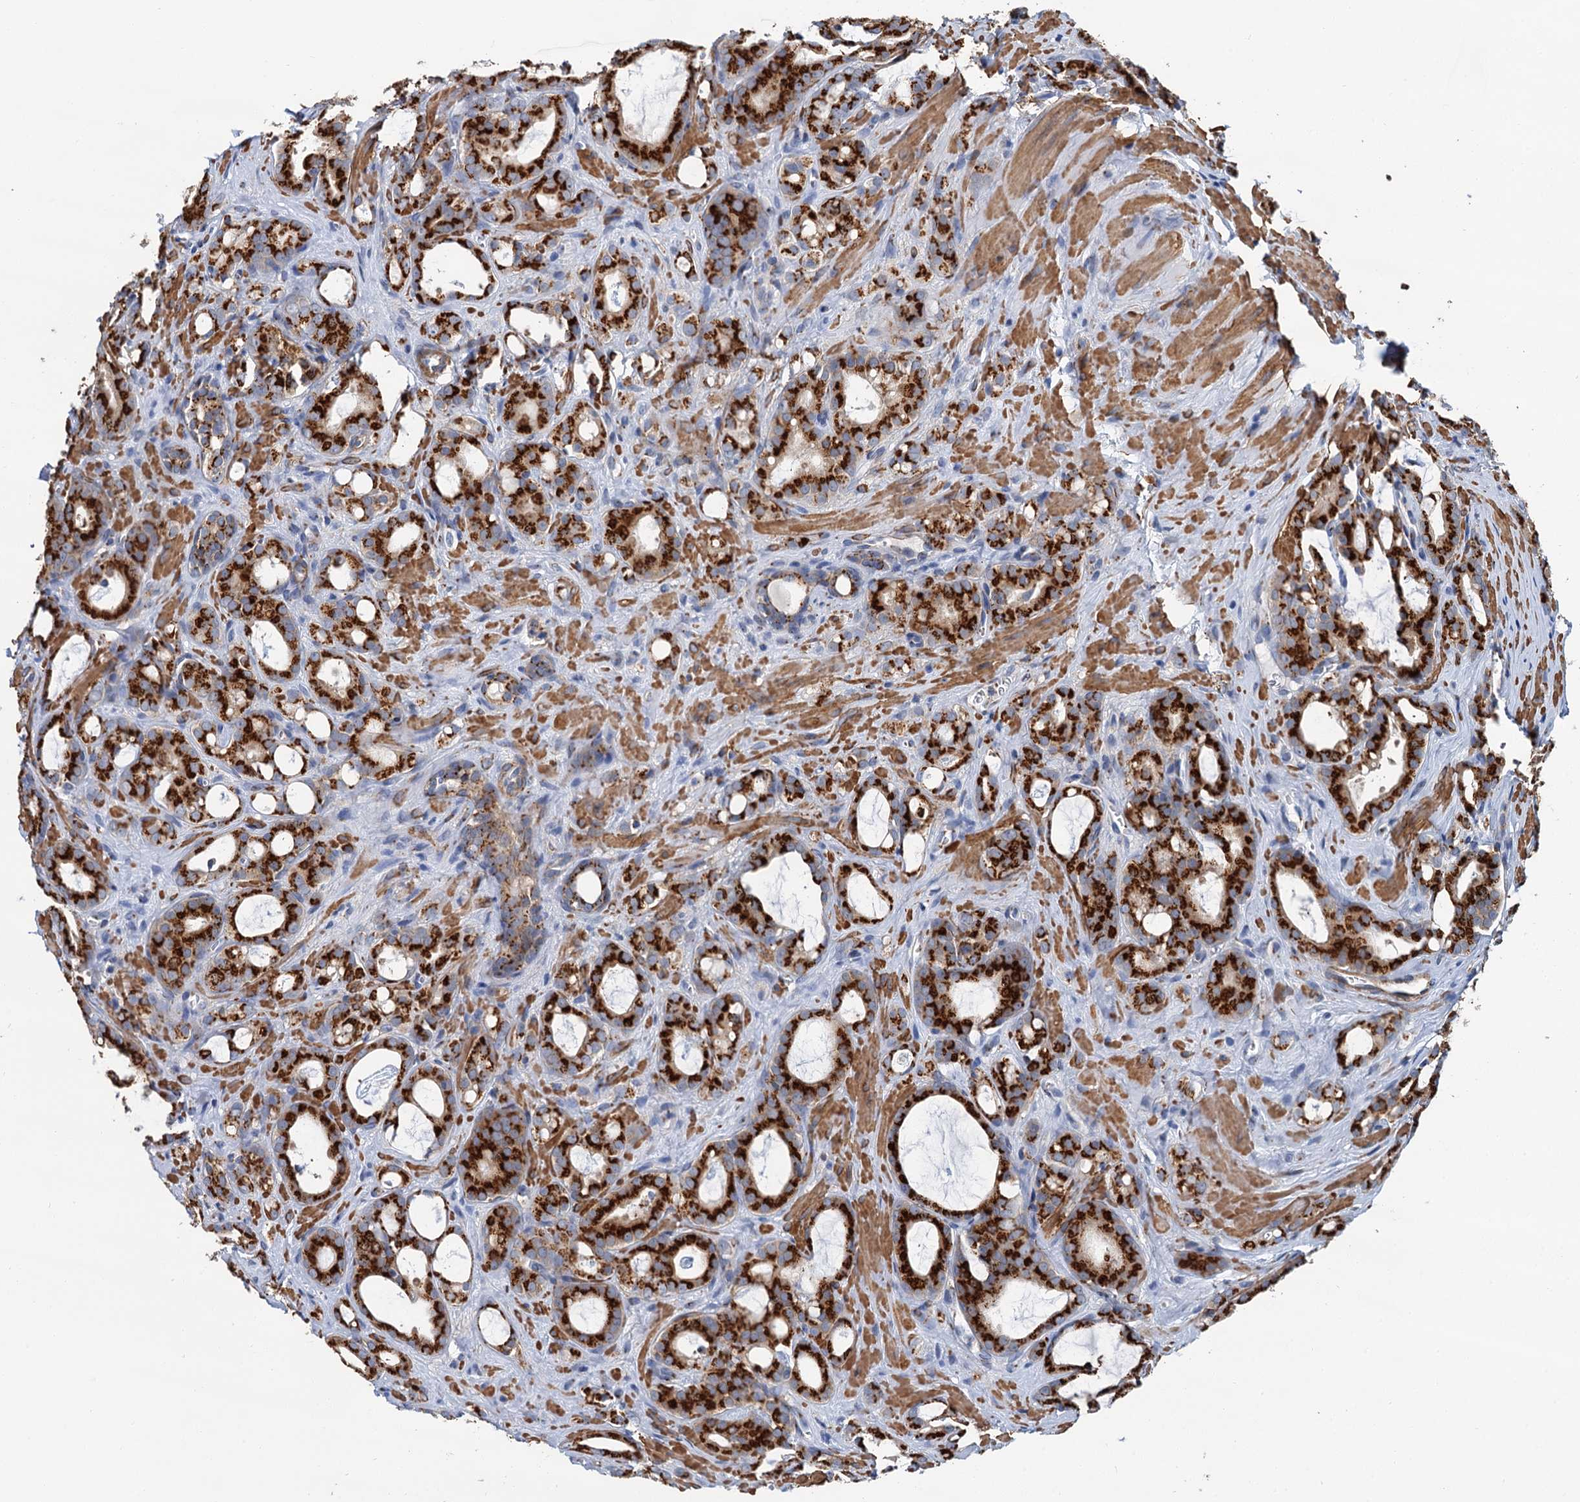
{"staining": {"intensity": "strong", "quantity": ">75%", "location": "cytoplasmic/membranous"}, "tissue": "prostate cancer", "cell_type": "Tumor cells", "image_type": "cancer", "snomed": [{"axis": "morphology", "description": "Adenocarcinoma, High grade"}, {"axis": "topography", "description": "Prostate"}], "caption": "Protein staining of adenocarcinoma (high-grade) (prostate) tissue reveals strong cytoplasmic/membranous positivity in about >75% of tumor cells. The protein of interest is stained brown, and the nuclei are stained in blue (DAB (3,3'-diaminobenzidine) IHC with brightfield microscopy, high magnification).", "gene": "BET1L", "patient": {"sex": "male", "age": 72}}